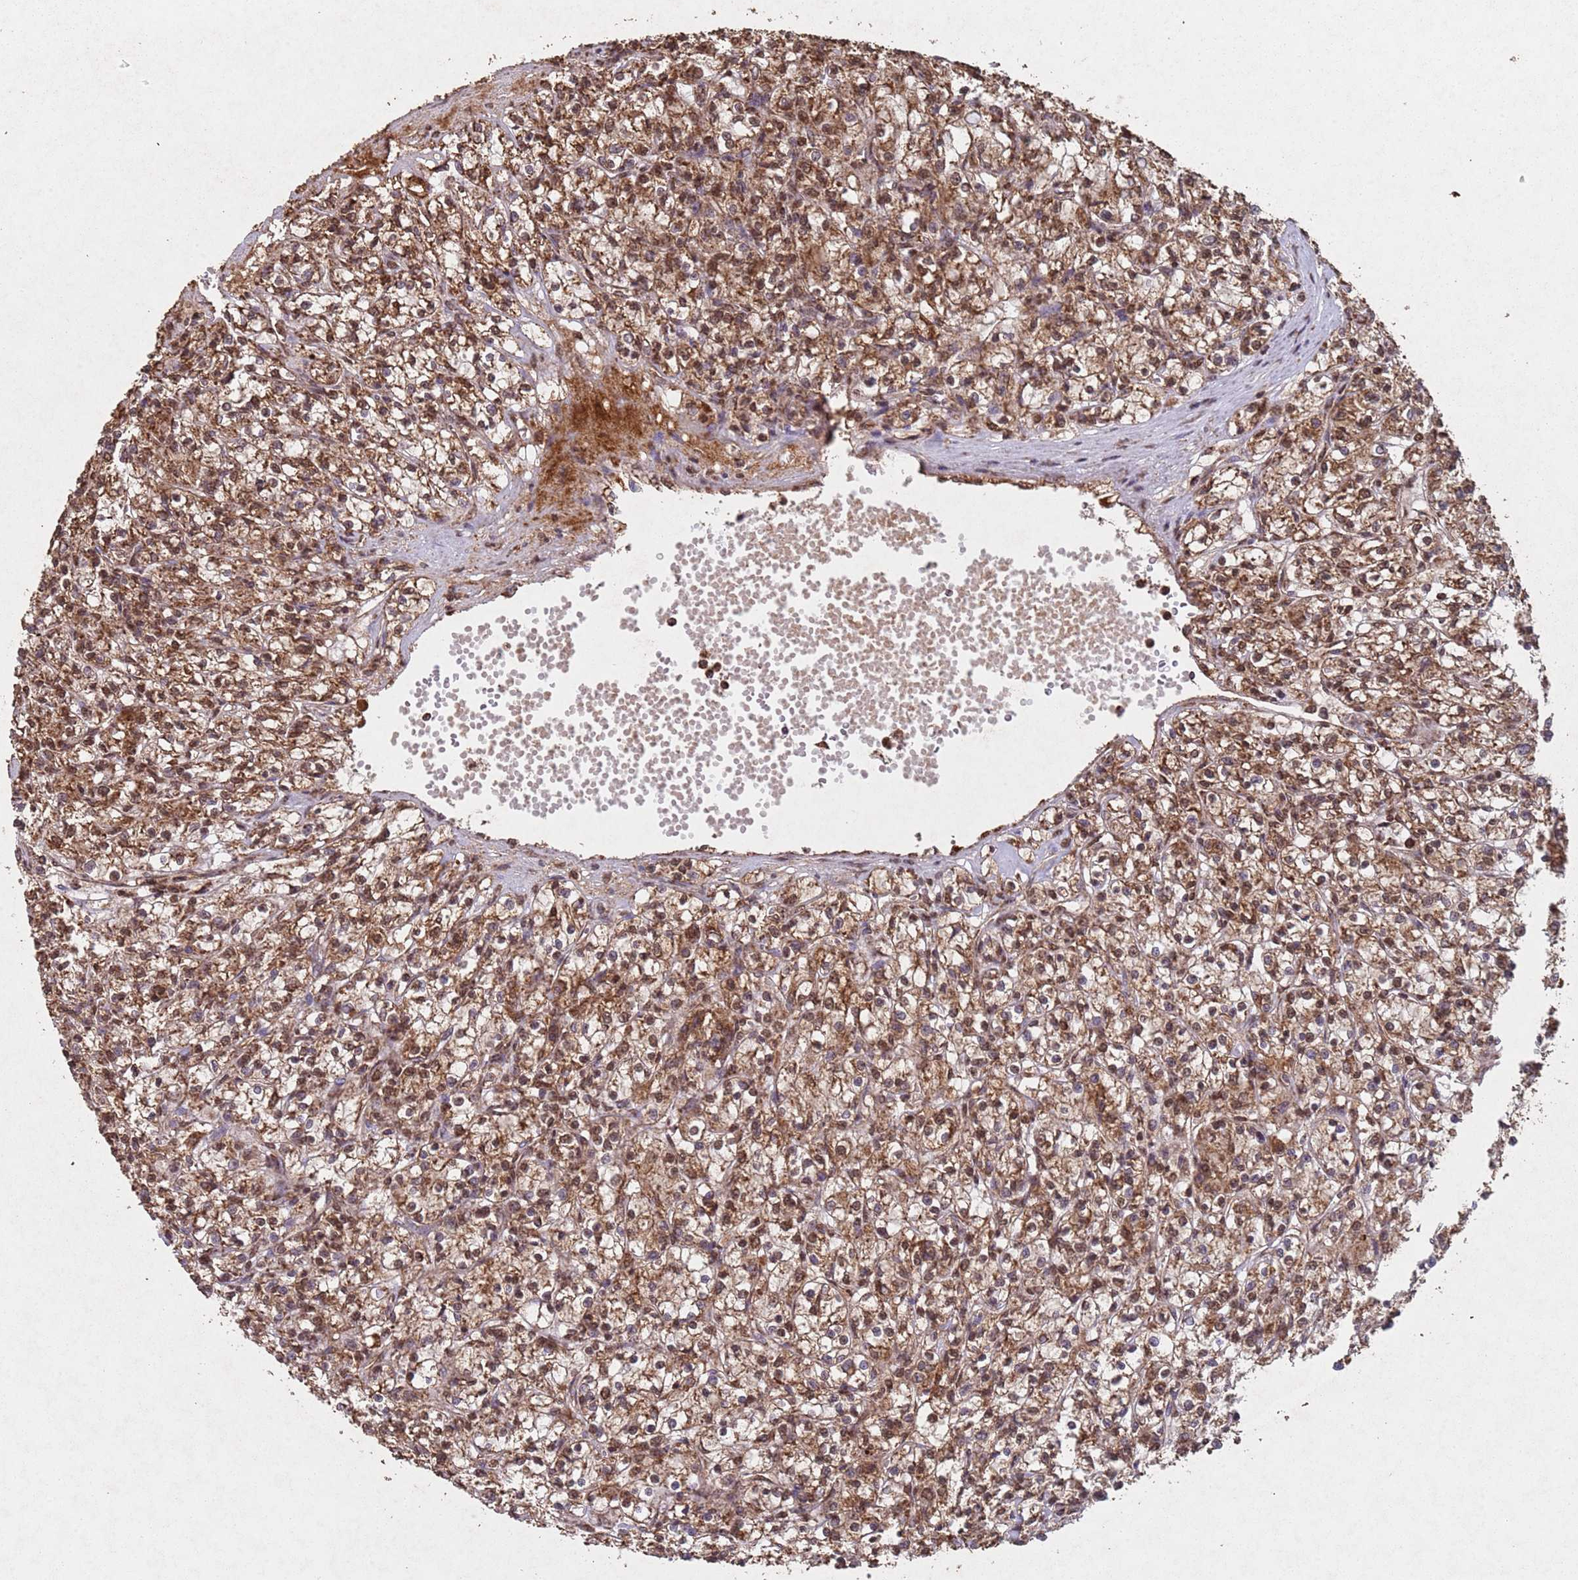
{"staining": {"intensity": "moderate", "quantity": ">75%", "location": "cytoplasmic/membranous,nuclear"}, "tissue": "renal cancer", "cell_type": "Tumor cells", "image_type": "cancer", "snomed": [{"axis": "morphology", "description": "Adenocarcinoma, NOS"}, {"axis": "topography", "description": "Kidney"}], "caption": "Protein staining by immunohistochemistry (IHC) exhibits moderate cytoplasmic/membranous and nuclear expression in approximately >75% of tumor cells in renal cancer (adenocarcinoma).", "gene": "HDAC10", "patient": {"sex": "female", "age": 59}}